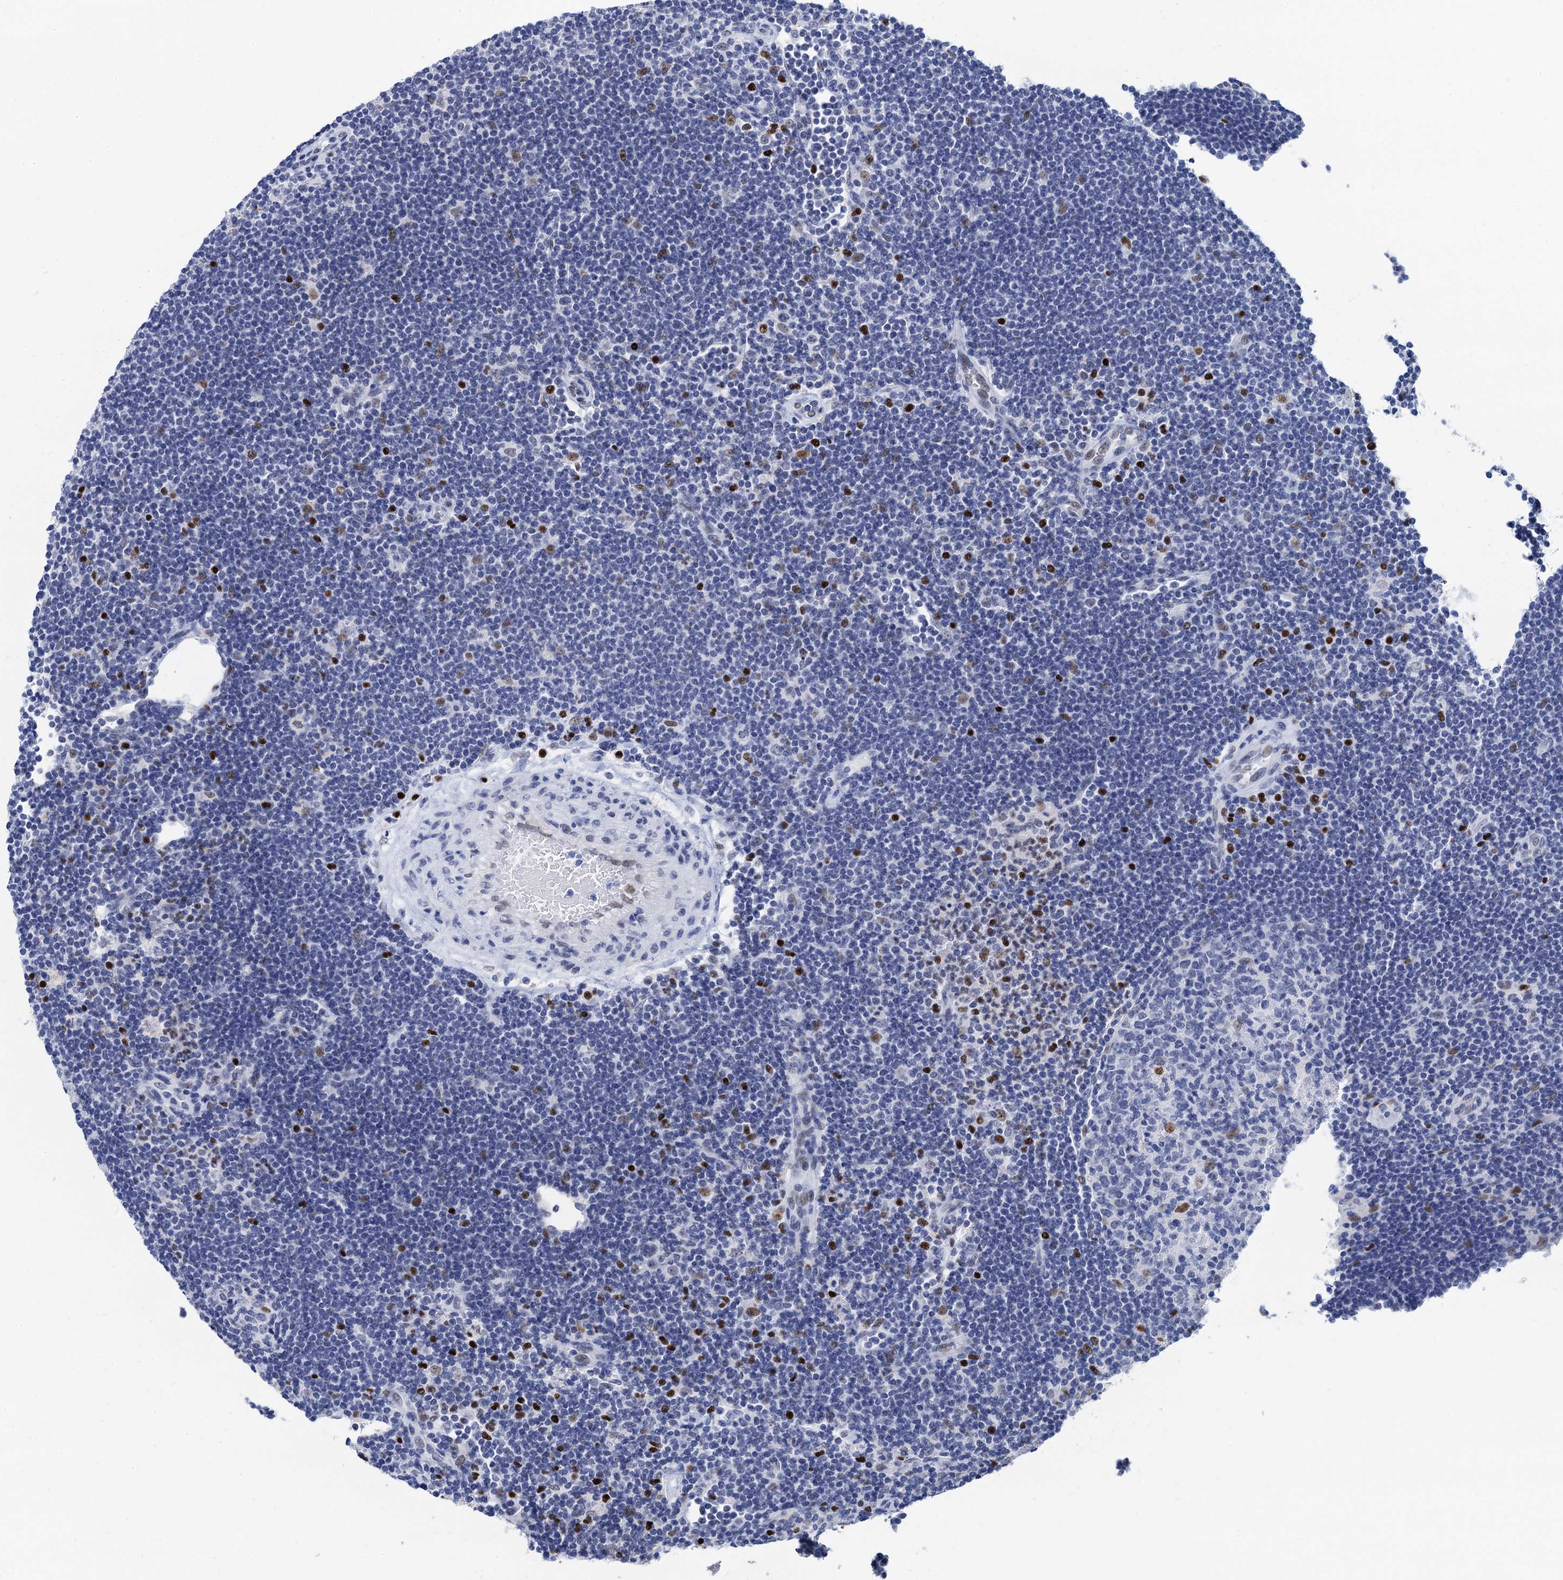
{"staining": {"intensity": "moderate", "quantity": "25%-75%", "location": "nuclear"}, "tissue": "lymphoma", "cell_type": "Tumor cells", "image_type": "cancer", "snomed": [{"axis": "morphology", "description": "Hodgkin's disease, NOS"}, {"axis": "topography", "description": "Lymph node"}], "caption": "Protein expression analysis of lymphoma displays moderate nuclear staining in about 25%-75% of tumor cells.", "gene": "TSEN34", "patient": {"sex": "female", "age": 57}}